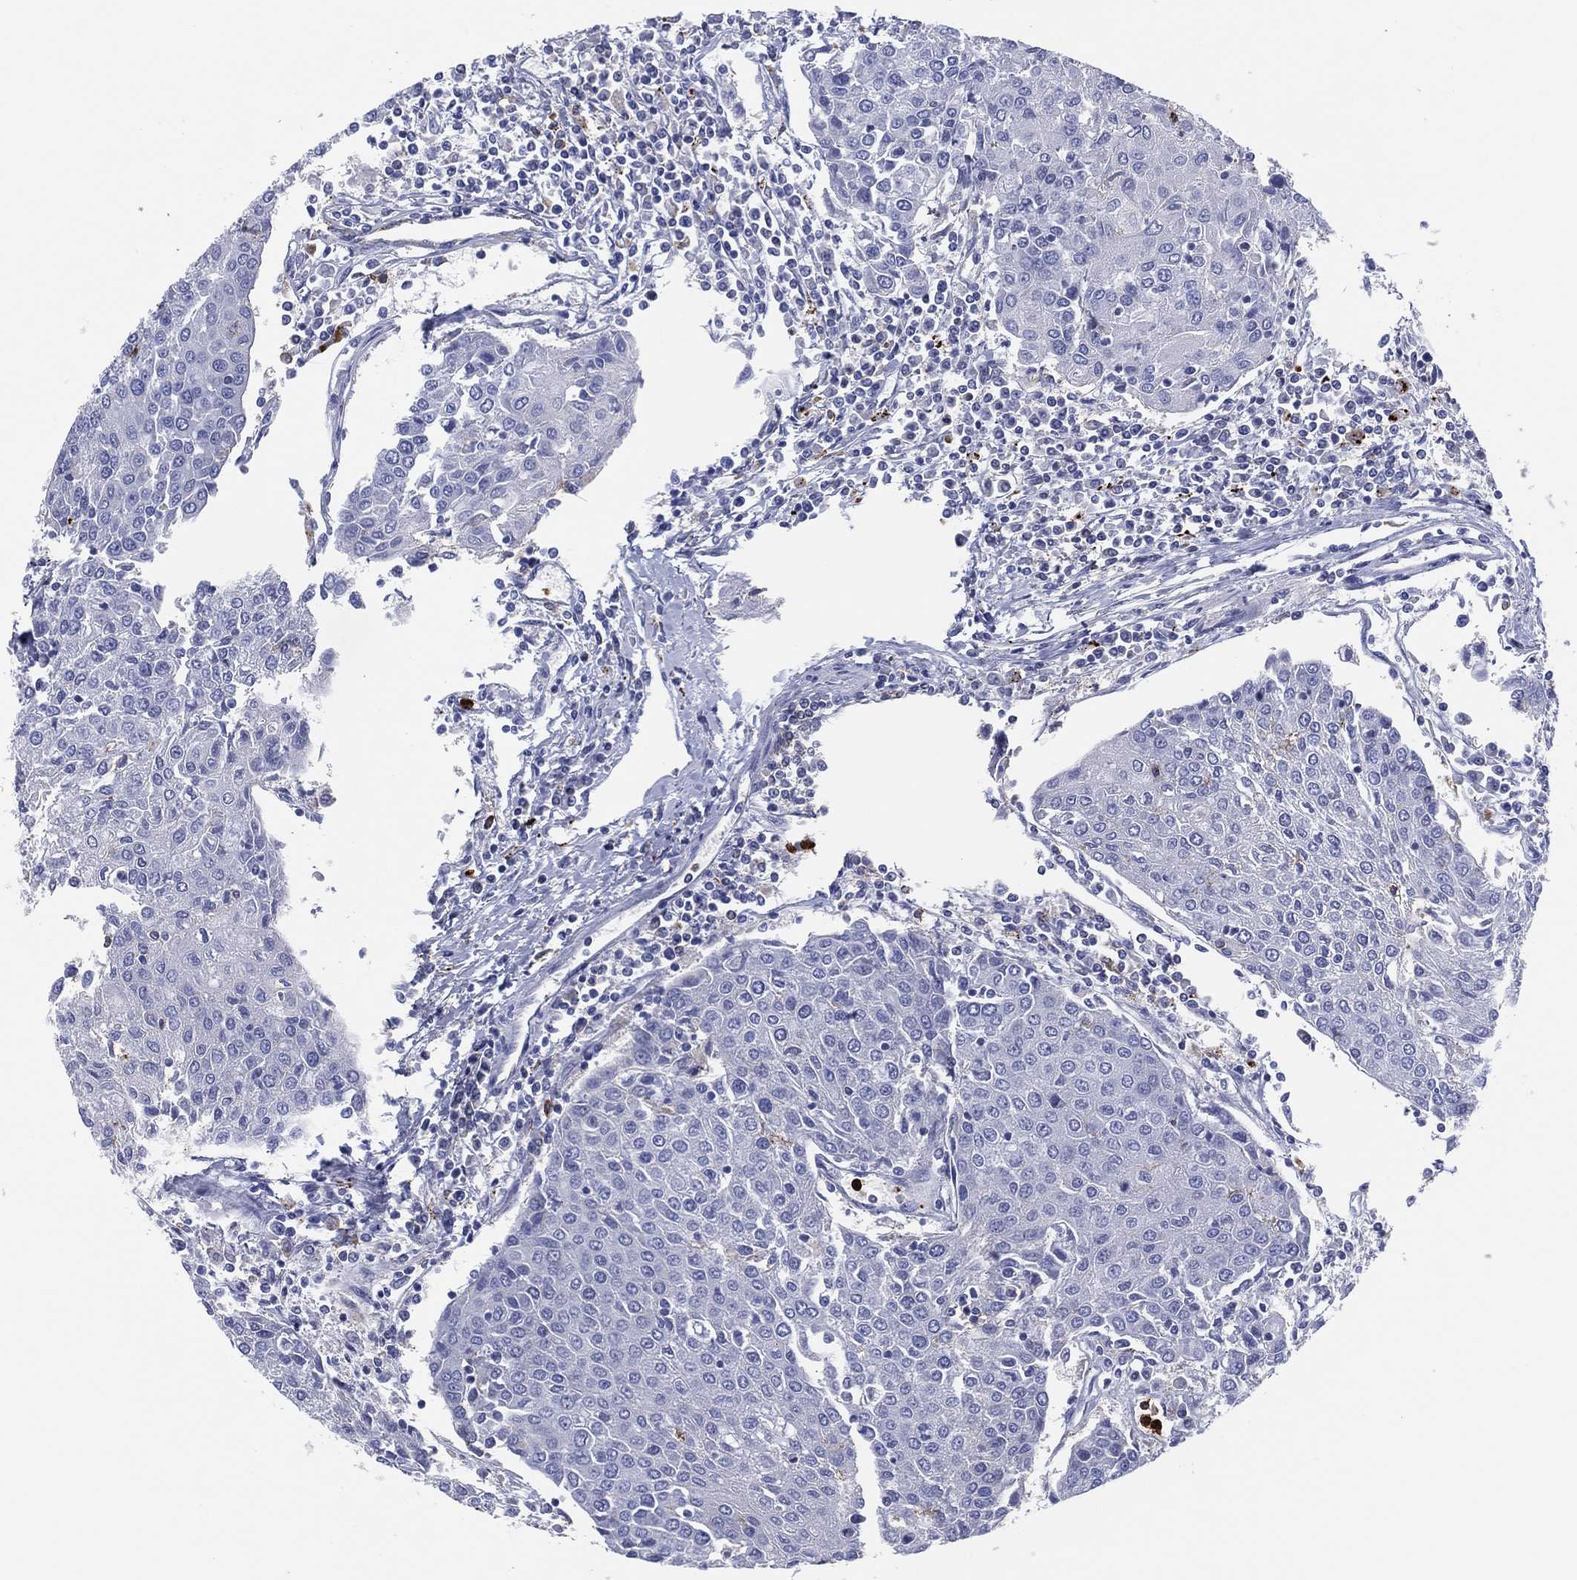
{"staining": {"intensity": "negative", "quantity": "none", "location": "none"}, "tissue": "urothelial cancer", "cell_type": "Tumor cells", "image_type": "cancer", "snomed": [{"axis": "morphology", "description": "Urothelial carcinoma, High grade"}, {"axis": "topography", "description": "Urinary bladder"}], "caption": "Histopathology image shows no significant protein staining in tumor cells of high-grade urothelial carcinoma.", "gene": "PLAC8", "patient": {"sex": "female", "age": 85}}